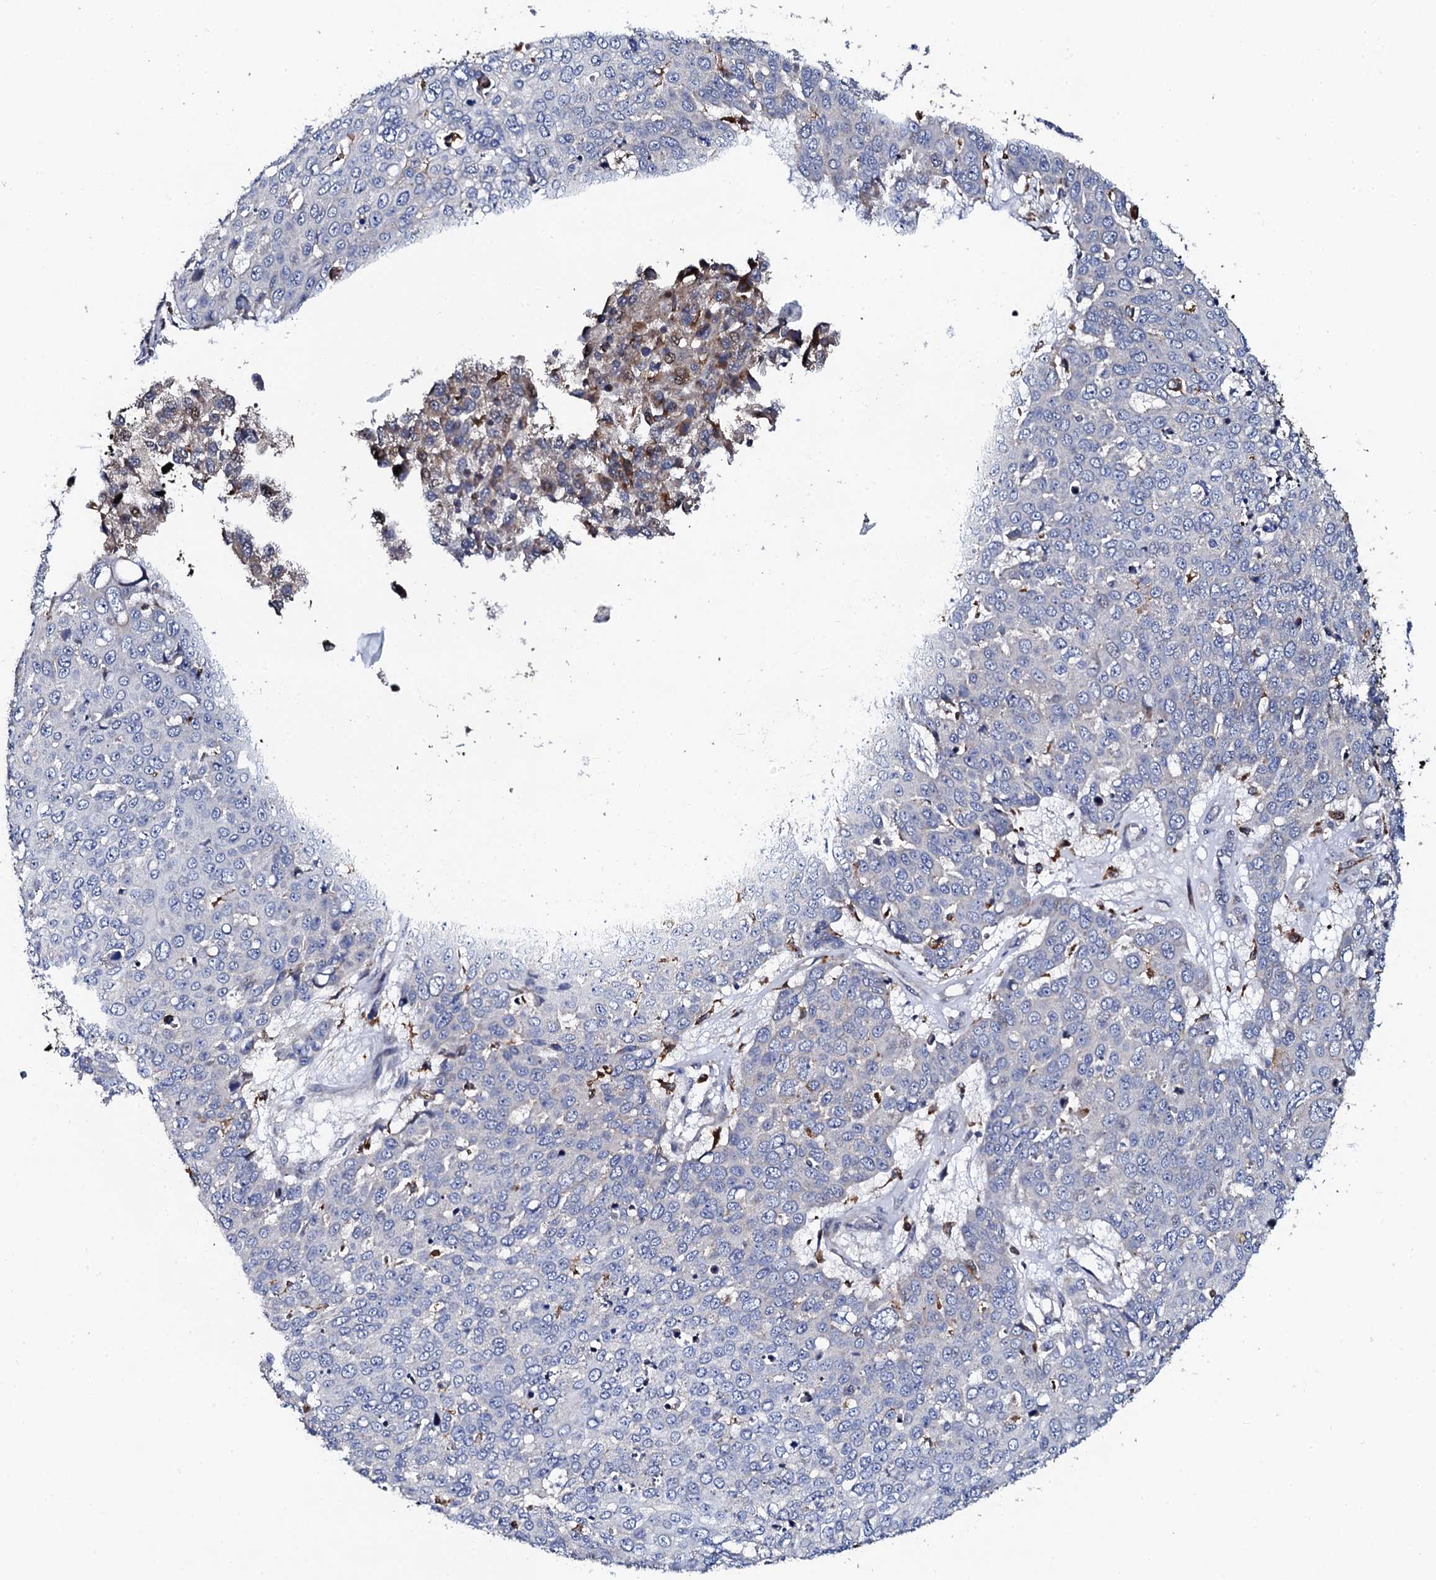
{"staining": {"intensity": "negative", "quantity": "none", "location": "none"}, "tissue": "skin cancer", "cell_type": "Tumor cells", "image_type": "cancer", "snomed": [{"axis": "morphology", "description": "Squamous cell carcinoma, NOS"}, {"axis": "topography", "description": "Skin"}], "caption": "A micrograph of human skin cancer is negative for staining in tumor cells.", "gene": "TCIRG1", "patient": {"sex": "male", "age": 71}}